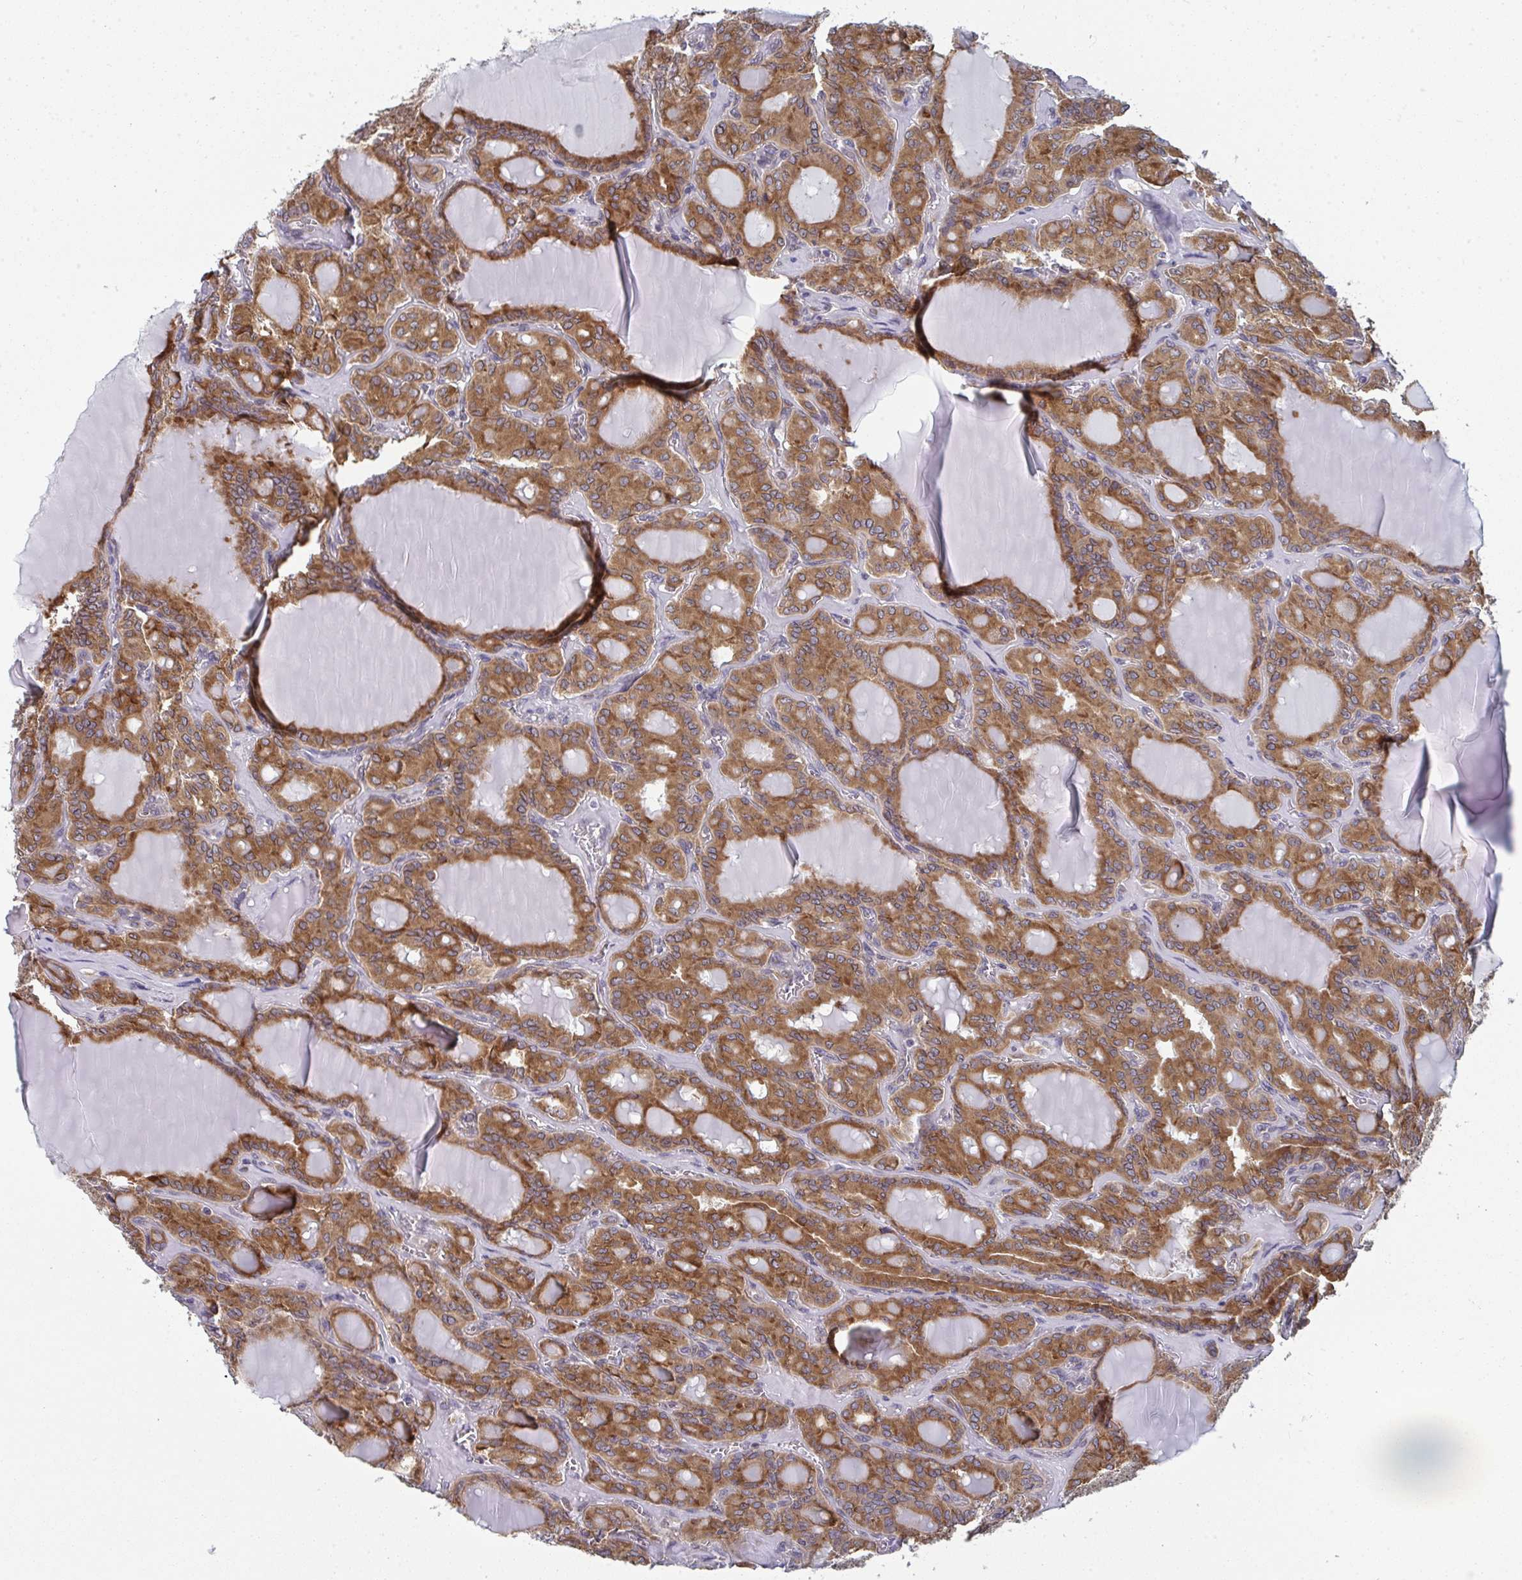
{"staining": {"intensity": "strong", "quantity": ">75%", "location": "cytoplasmic/membranous"}, "tissue": "thyroid cancer", "cell_type": "Tumor cells", "image_type": "cancer", "snomed": [{"axis": "morphology", "description": "Papillary adenocarcinoma, NOS"}, {"axis": "topography", "description": "Thyroid gland"}], "caption": "About >75% of tumor cells in human thyroid cancer reveal strong cytoplasmic/membranous protein expression as visualized by brown immunohistochemical staining.", "gene": "LYSMD4", "patient": {"sex": "male", "age": 87}}